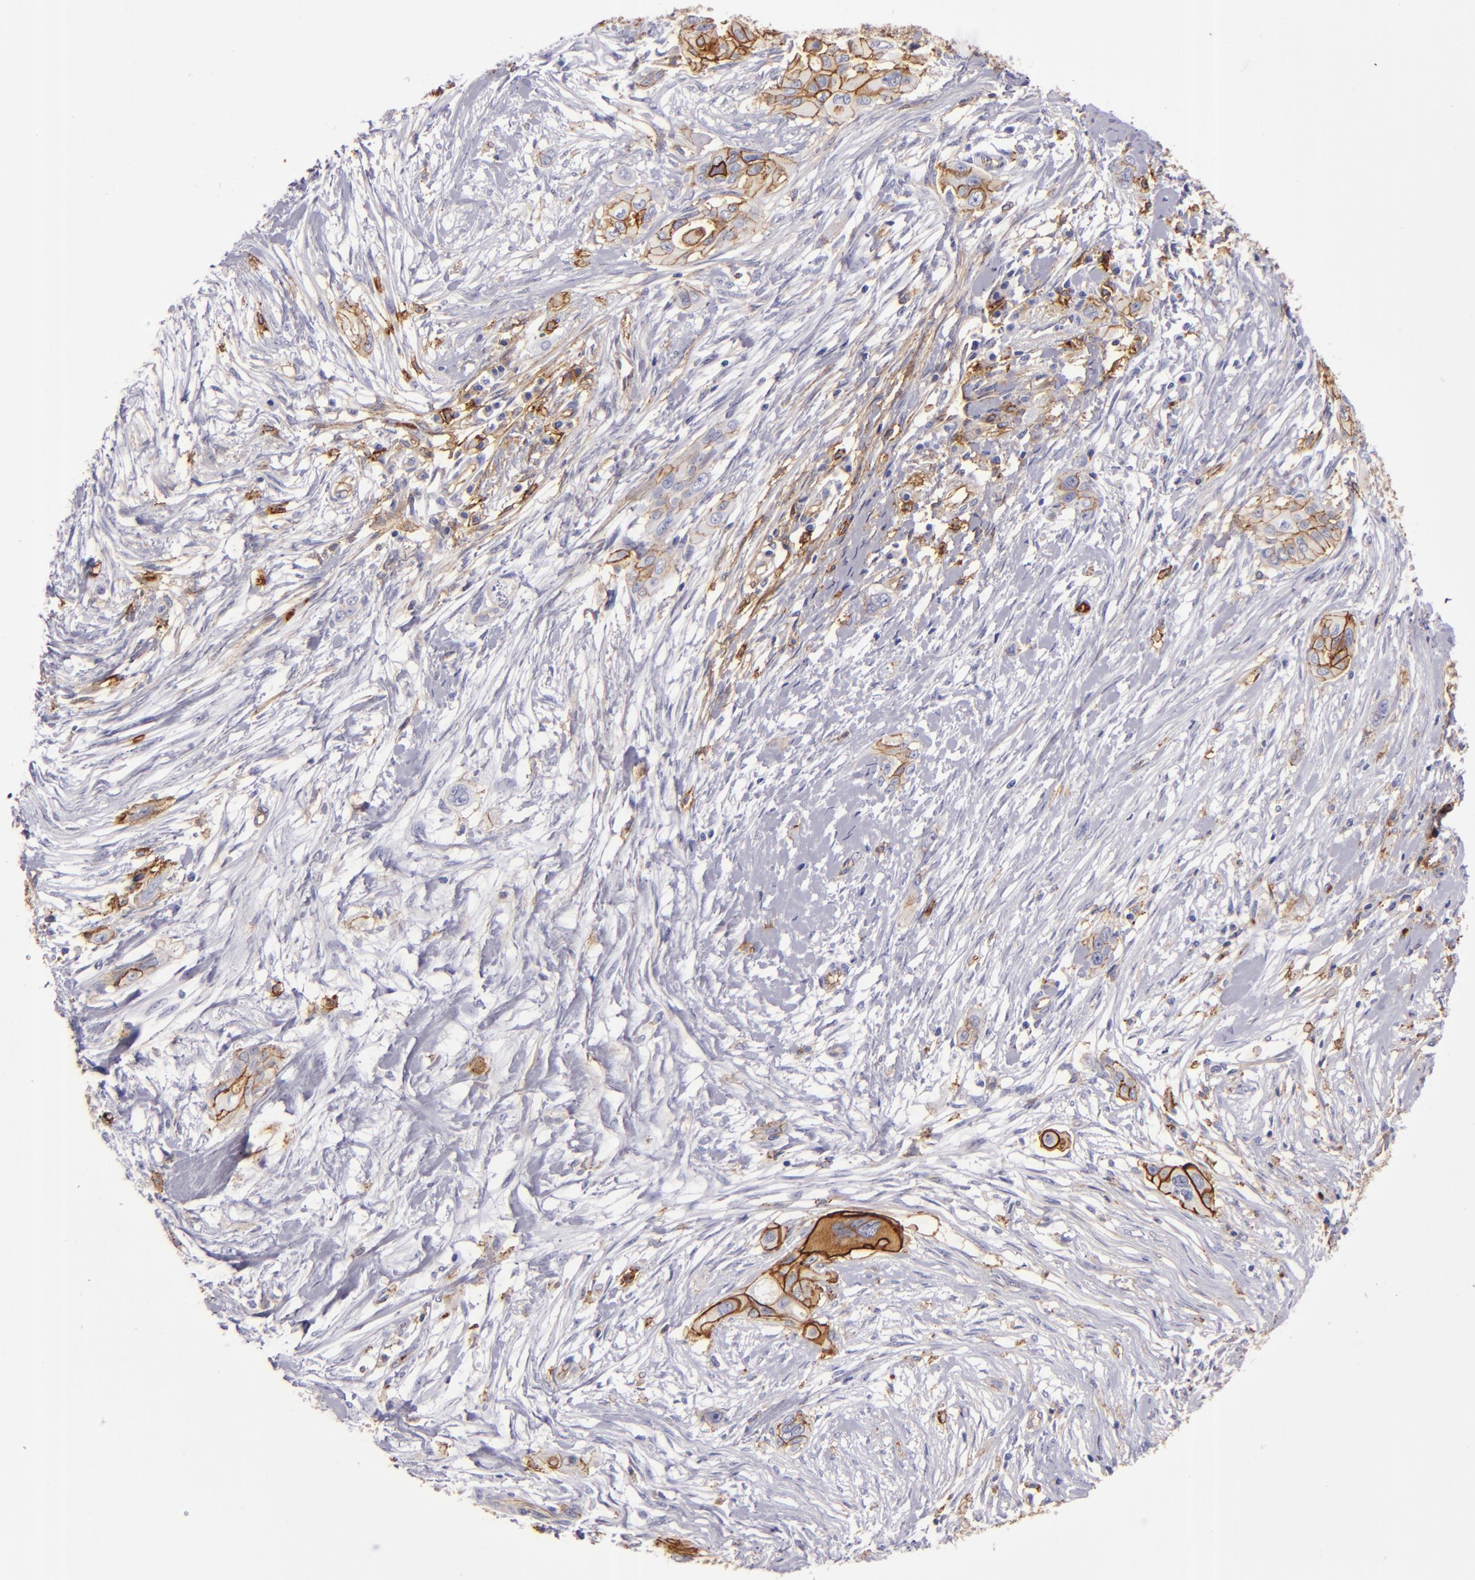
{"staining": {"intensity": "strong", "quantity": ">75%", "location": "cytoplasmic/membranous"}, "tissue": "pancreatic cancer", "cell_type": "Tumor cells", "image_type": "cancer", "snomed": [{"axis": "morphology", "description": "Adenocarcinoma, NOS"}, {"axis": "topography", "description": "Pancreas"}], "caption": "Protein positivity by immunohistochemistry (IHC) exhibits strong cytoplasmic/membranous expression in approximately >75% of tumor cells in pancreatic adenocarcinoma. (brown staining indicates protein expression, while blue staining denotes nuclei).", "gene": "CD9", "patient": {"sex": "female", "age": 60}}